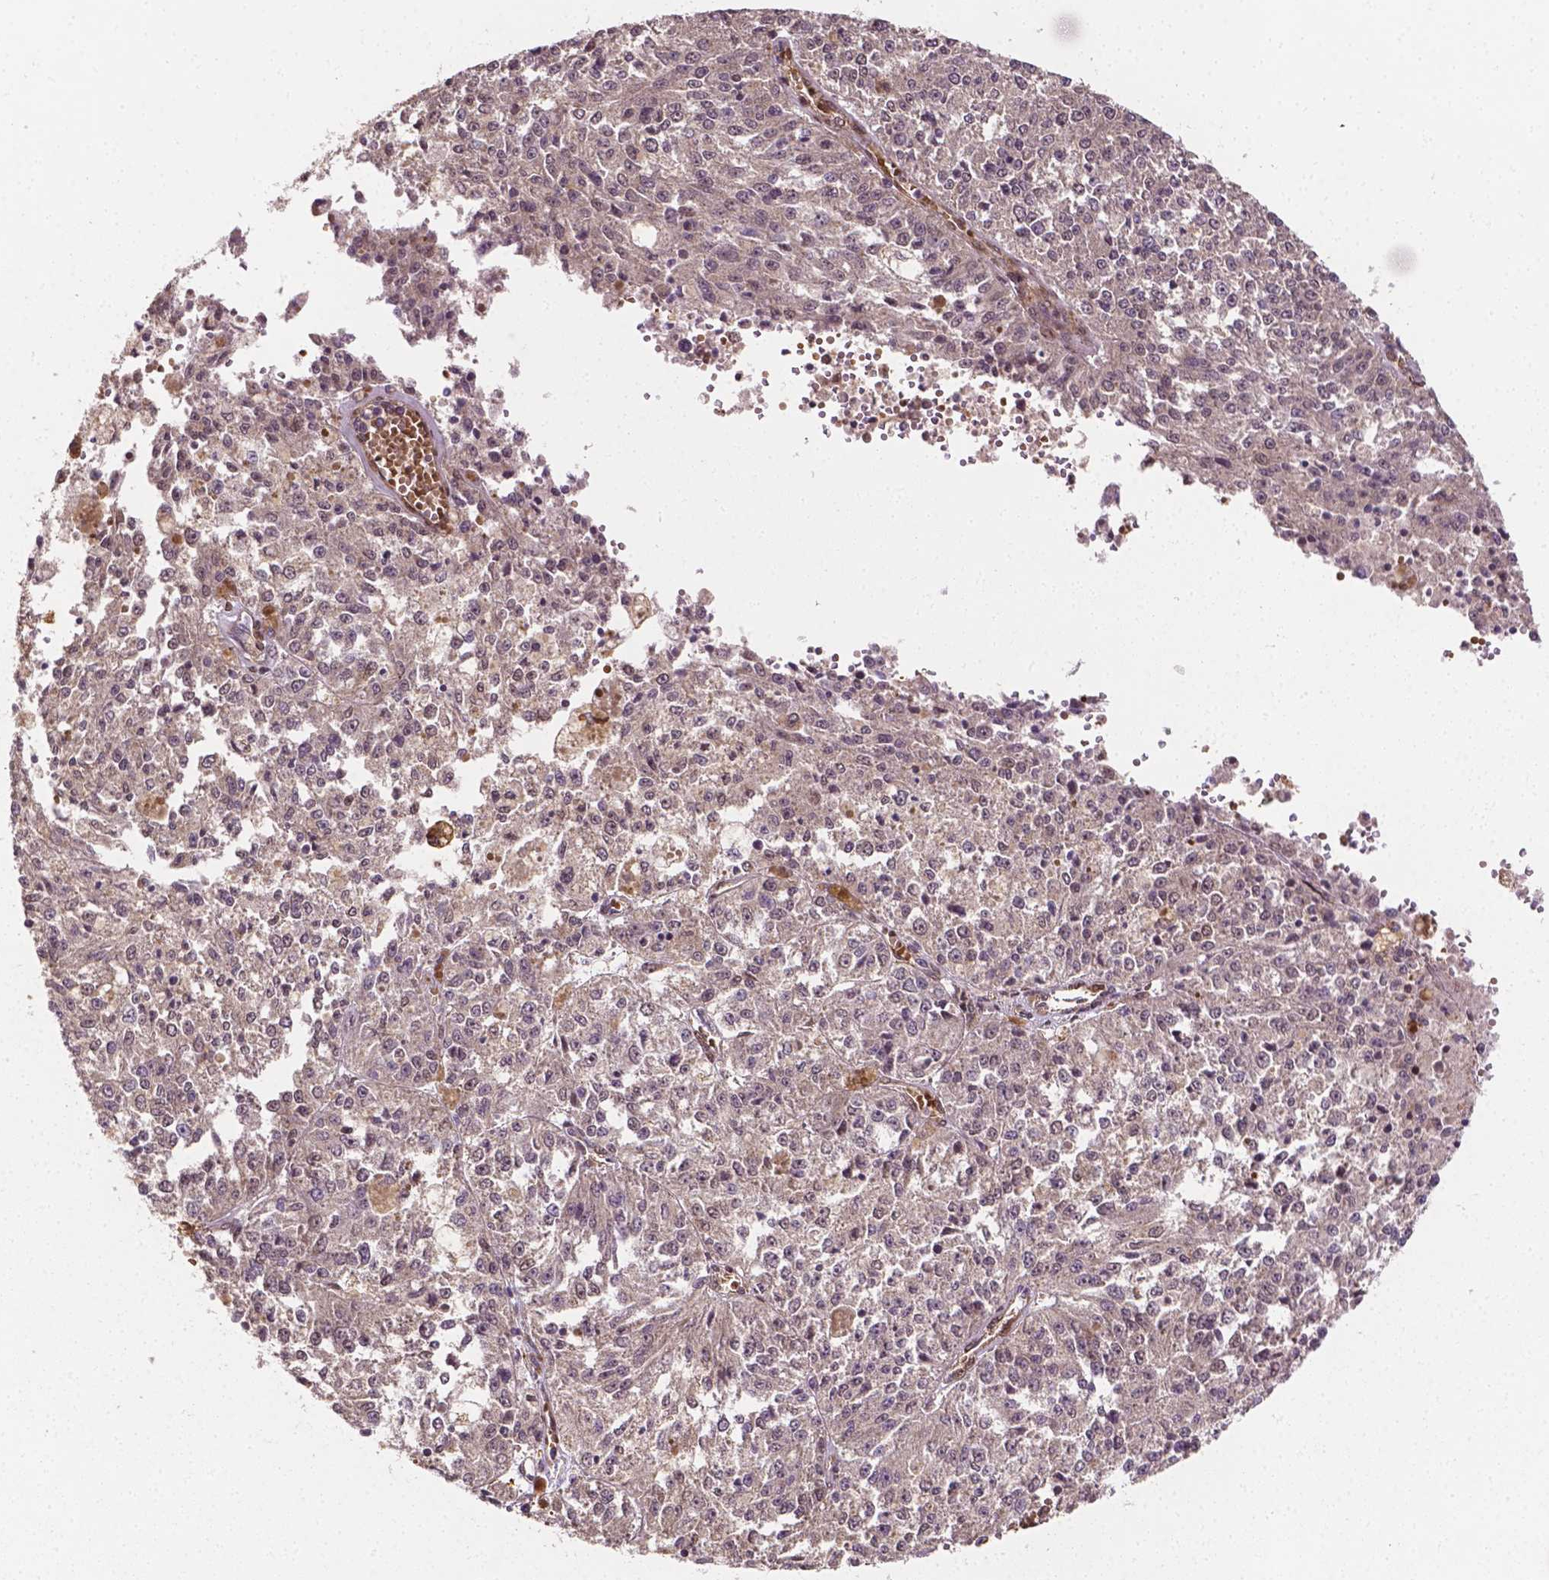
{"staining": {"intensity": "negative", "quantity": "none", "location": "none"}, "tissue": "melanoma", "cell_type": "Tumor cells", "image_type": "cancer", "snomed": [{"axis": "morphology", "description": "Malignant melanoma, Metastatic site"}, {"axis": "topography", "description": "Lymph node"}], "caption": "Tumor cells show no significant expression in malignant melanoma (metastatic site).", "gene": "YAP1", "patient": {"sex": "female", "age": 64}}